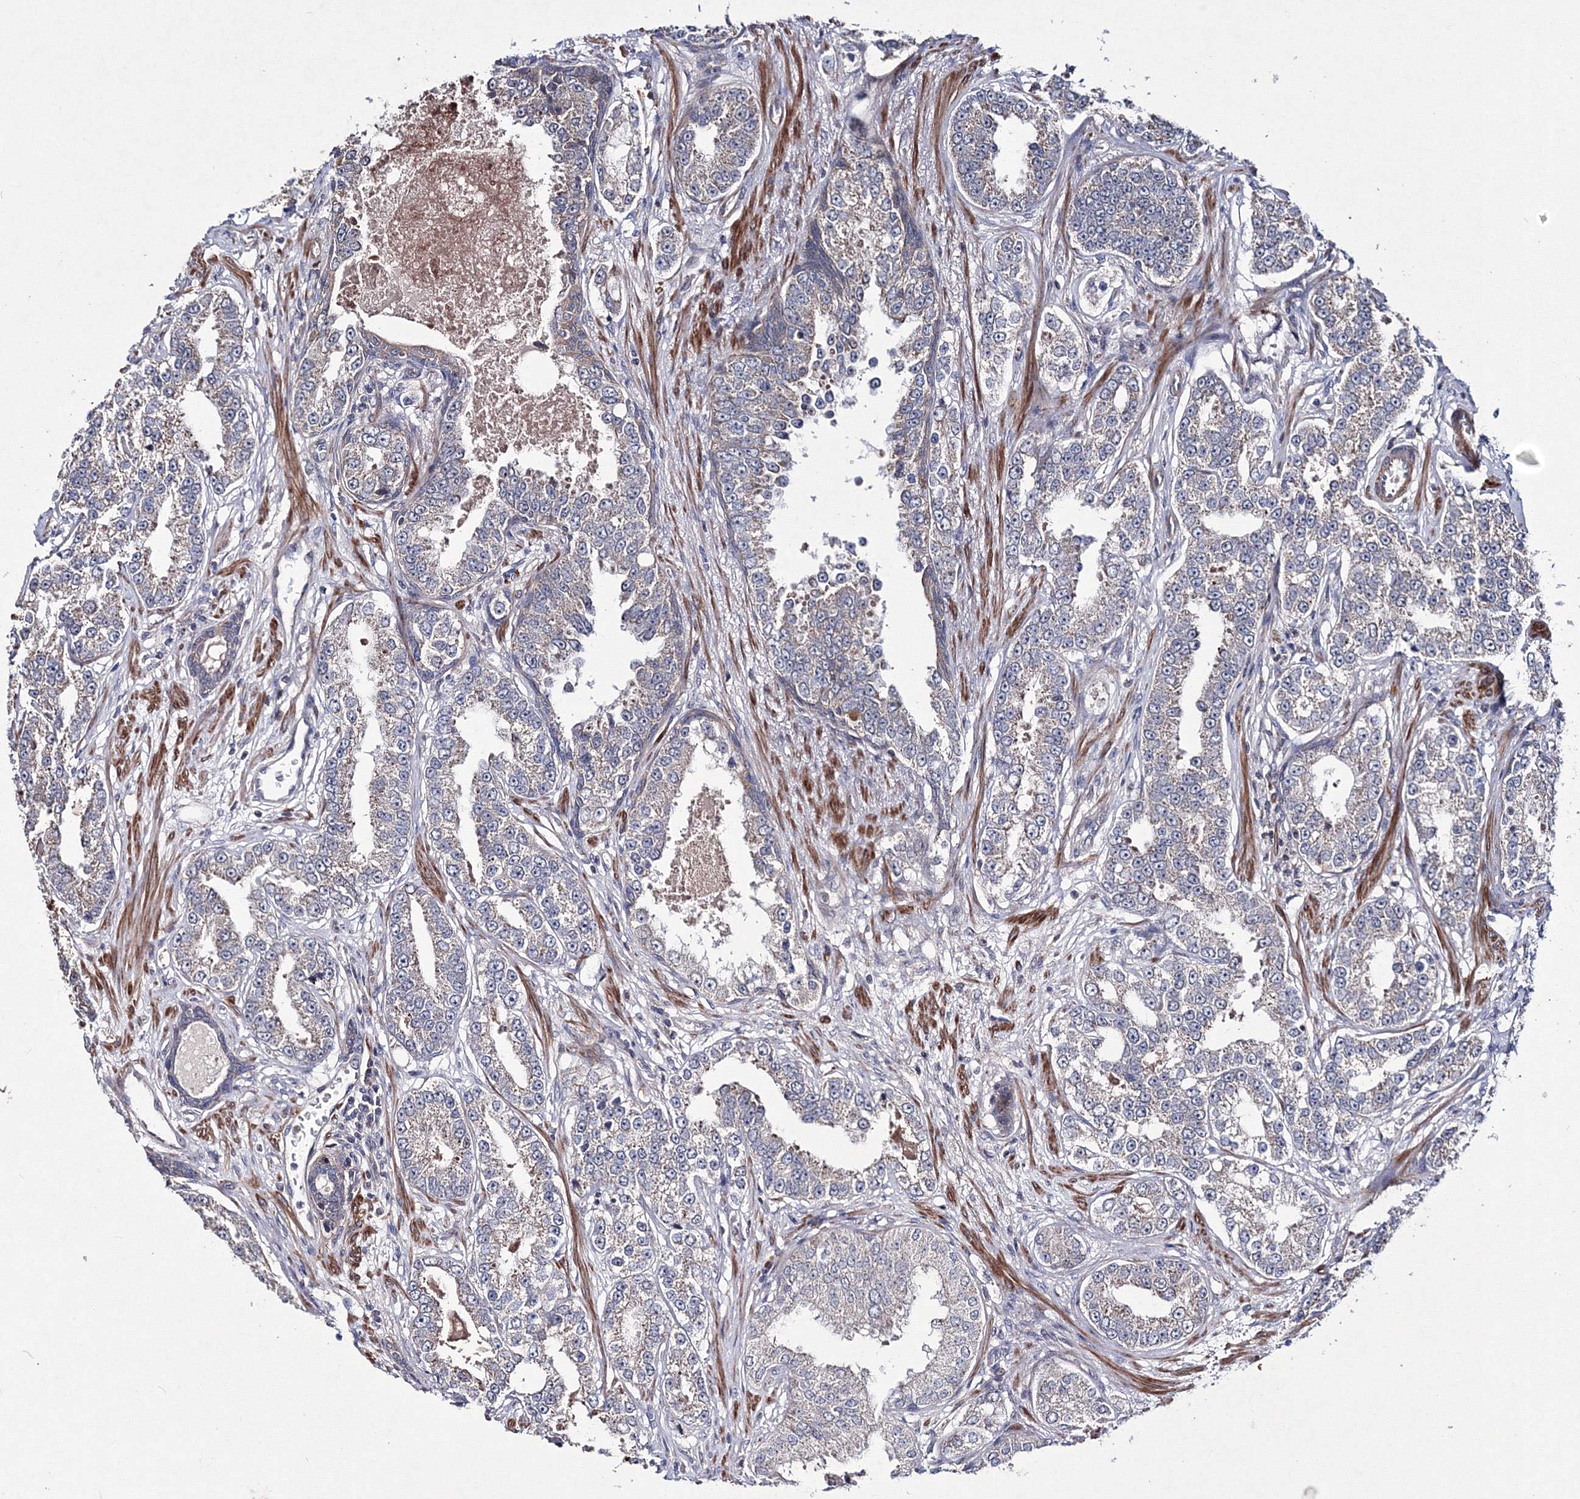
{"staining": {"intensity": "negative", "quantity": "none", "location": "none"}, "tissue": "prostate cancer", "cell_type": "Tumor cells", "image_type": "cancer", "snomed": [{"axis": "morphology", "description": "Normal tissue, NOS"}, {"axis": "morphology", "description": "Adenocarcinoma, High grade"}, {"axis": "topography", "description": "Prostate"}], "caption": "Image shows no protein expression in tumor cells of prostate adenocarcinoma (high-grade) tissue.", "gene": "PPP2R2B", "patient": {"sex": "male", "age": 83}}